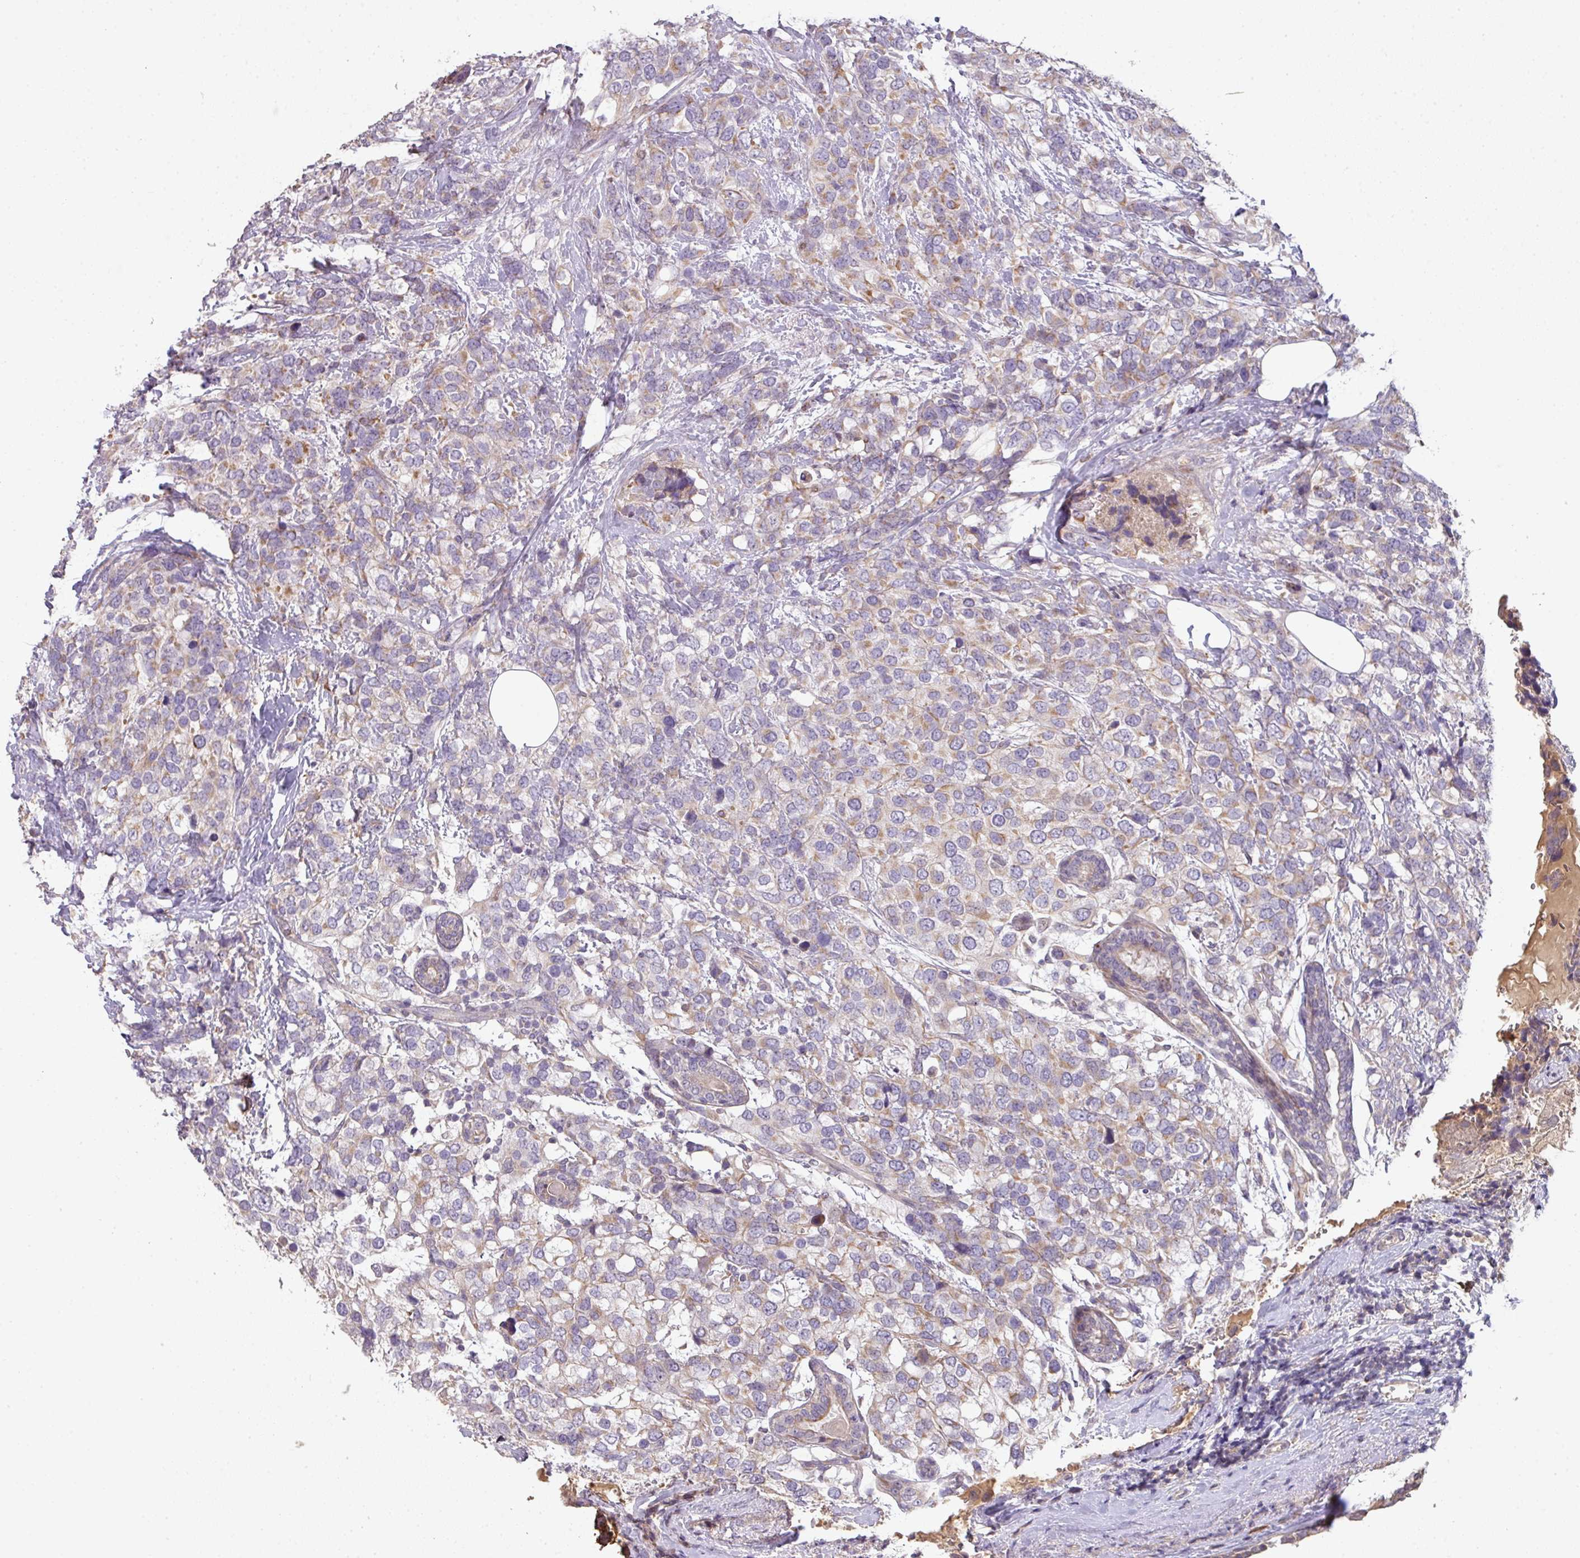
{"staining": {"intensity": "moderate", "quantity": "25%-75%", "location": "cytoplasmic/membranous"}, "tissue": "breast cancer", "cell_type": "Tumor cells", "image_type": "cancer", "snomed": [{"axis": "morphology", "description": "Lobular carcinoma"}, {"axis": "topography", "description": "Breast"}], "caption": "Moderate cytoplasmic/membranous positivity for a protein is seen in about 25%-75% of tumor cells of breast cancer using immunohistochemistry (IHC).", "gene": "ZNF266", "patient": {"sex": "female", "age": 59}}